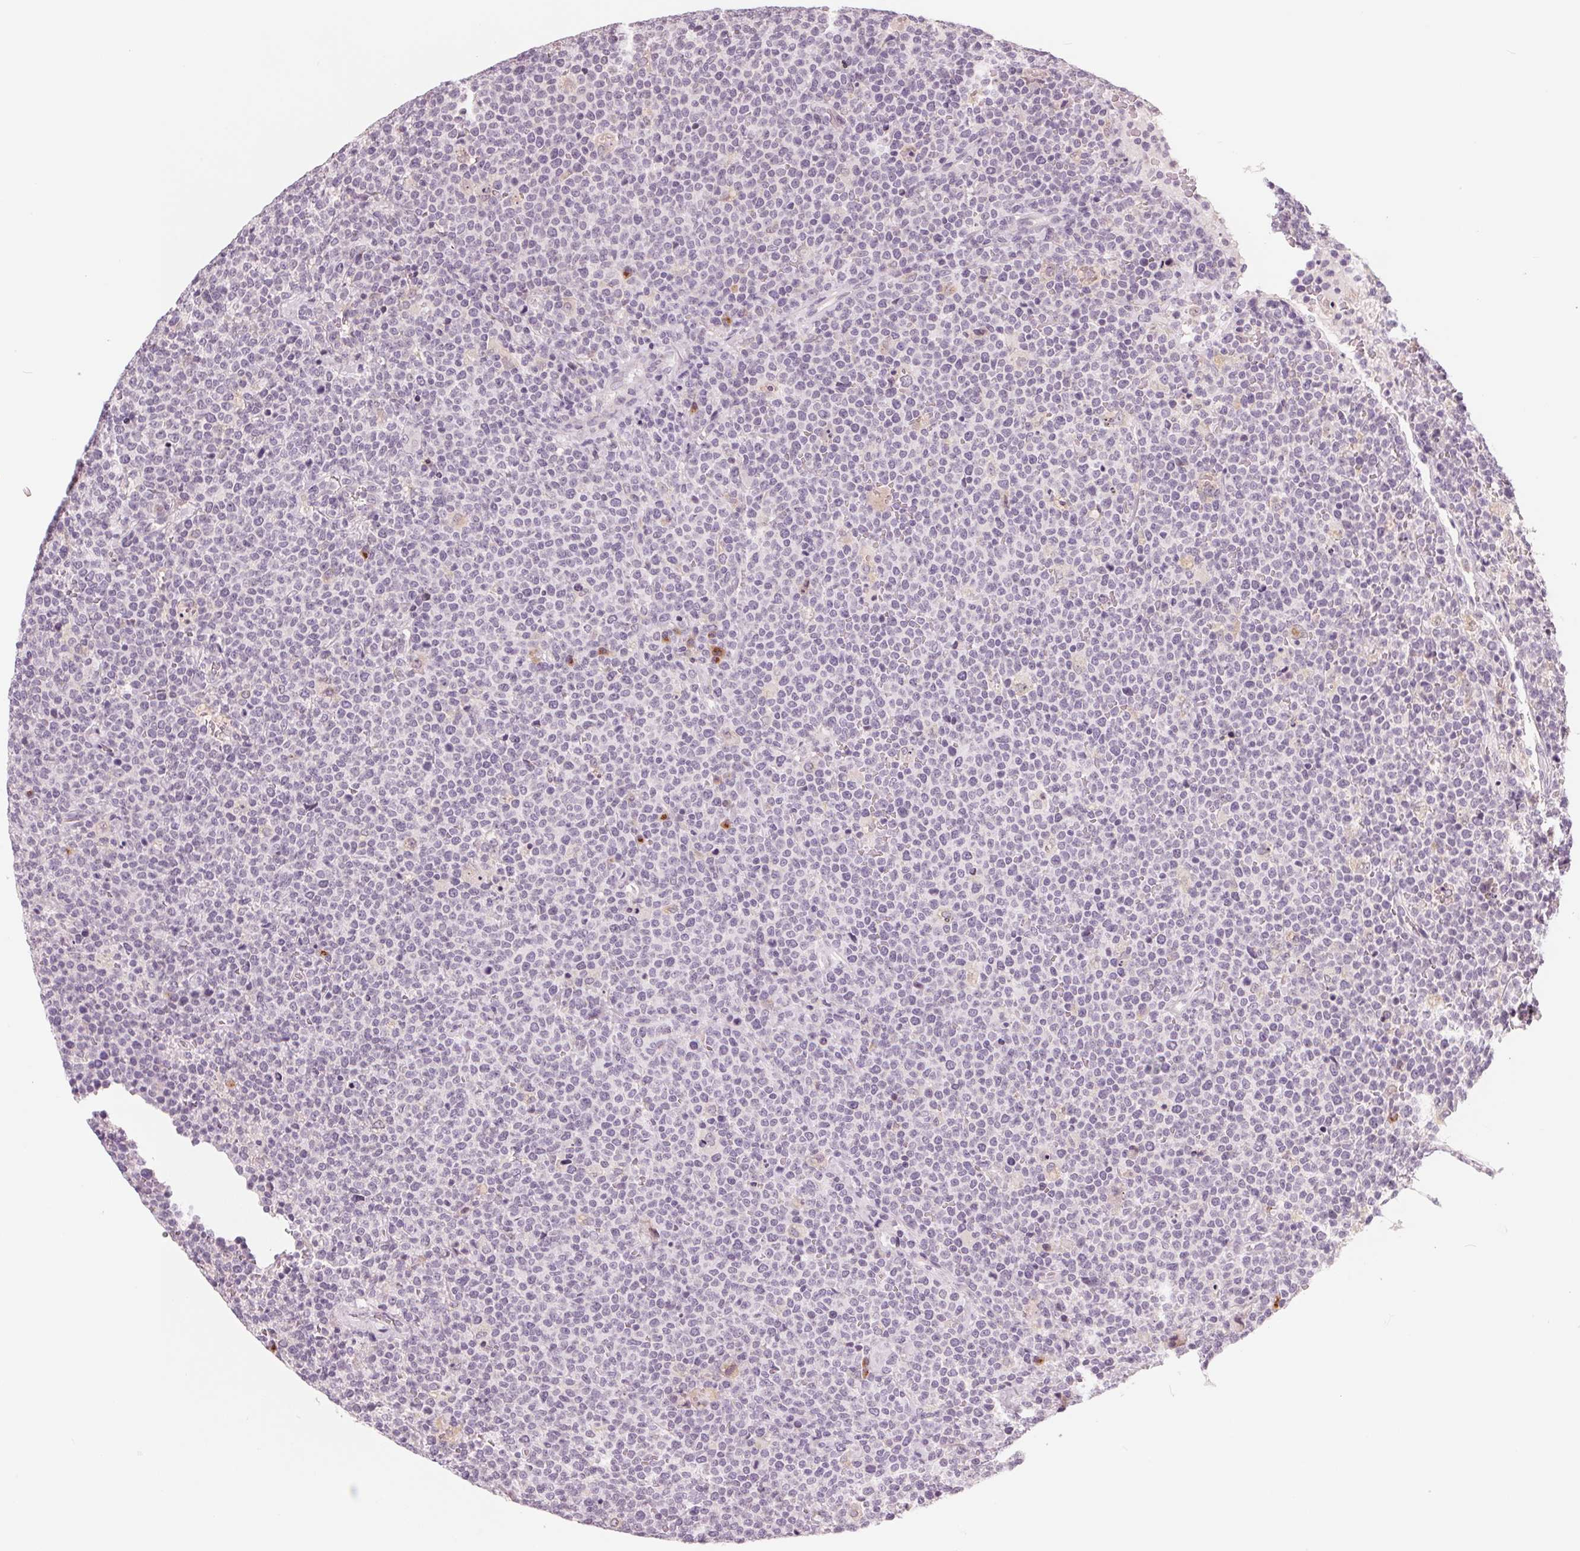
{"staining": {"intensity": "negative", "quantity": "none", "location": "none"}, "tissue": "lymphoma", "cell_type": "Tumor cells", "image_type": "cancer", "snomed": [{"axis": "morphology", "description": "Malignant lymphoma, non-Hodgkin's type, High grade"}, {"axis": "topography", "description": "Lymph node"}], "caption": "High-grade malignant lymphoma, non-Hodgkin's type was stained to show a protein in brown. There is no significant expression in tumor cells. (Immunohistochemistry, brightfield microscopy, high magnification).", "gene": "IL9R", "patient": {"sex": "male", "age": 61}}